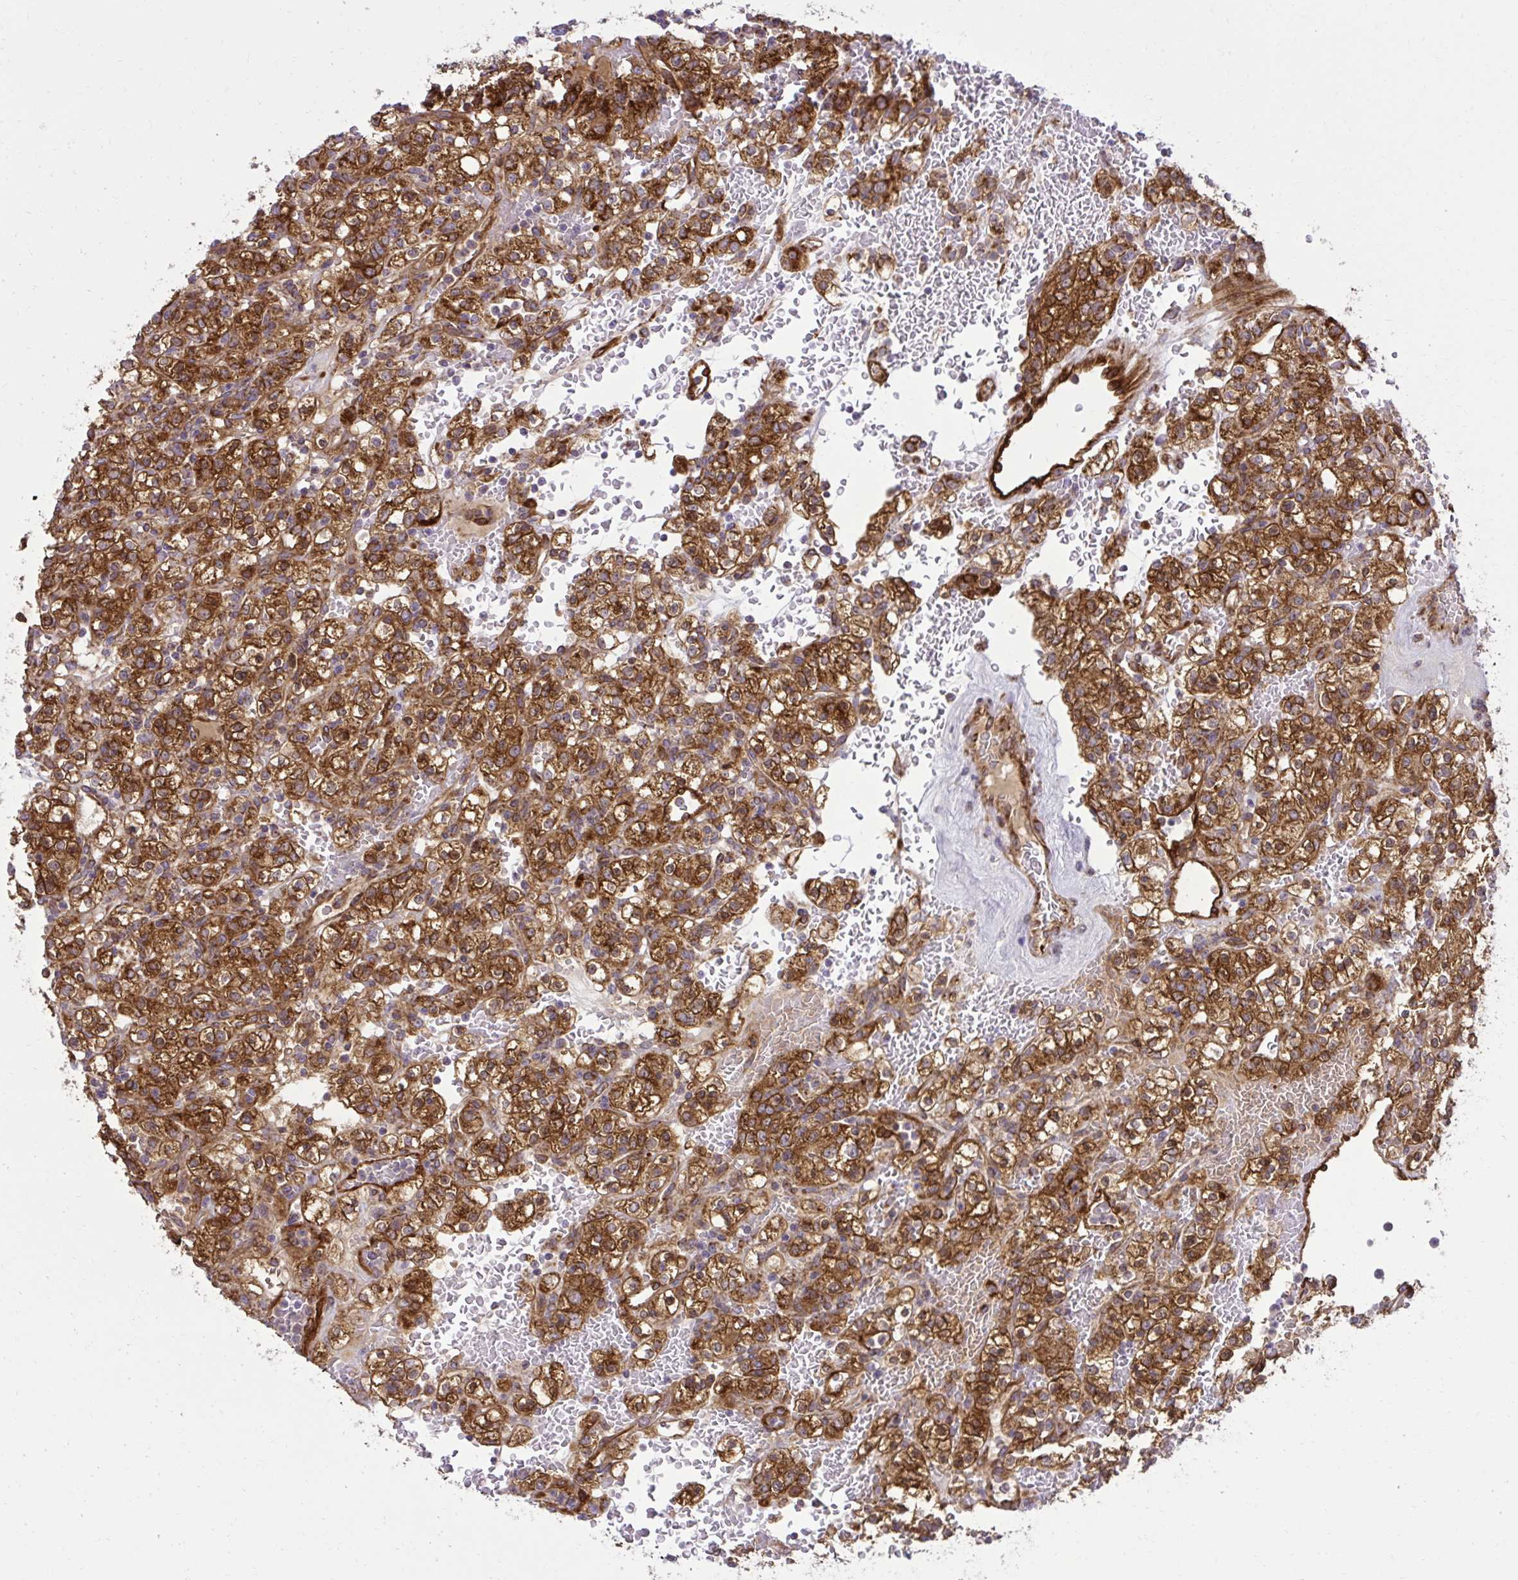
{"staining": {"intensity": "strong", "quantity": ">75%", "location": "cytoplasmic/membranous"}, "tissue": "renal cancer", "cell_type": "Tumor cells", "image_type": "cancer", "snomed": [{"axis": "morphology", "description": "Normal tissue, NOS"}, {"axis": "morphology", "description": "Adenocarcinoma, NOS"}, {"axis": "topography", "description": "Kidney"}], "caption": "The photomicrograph demonstrates staining of adenocarcinoma (renal), revealing strong cytoplasmic/membranous protein positivity (brown color) within tumor cells.", "gene": "LIMS1", "patient": {"sex": "female", "age": 72}}